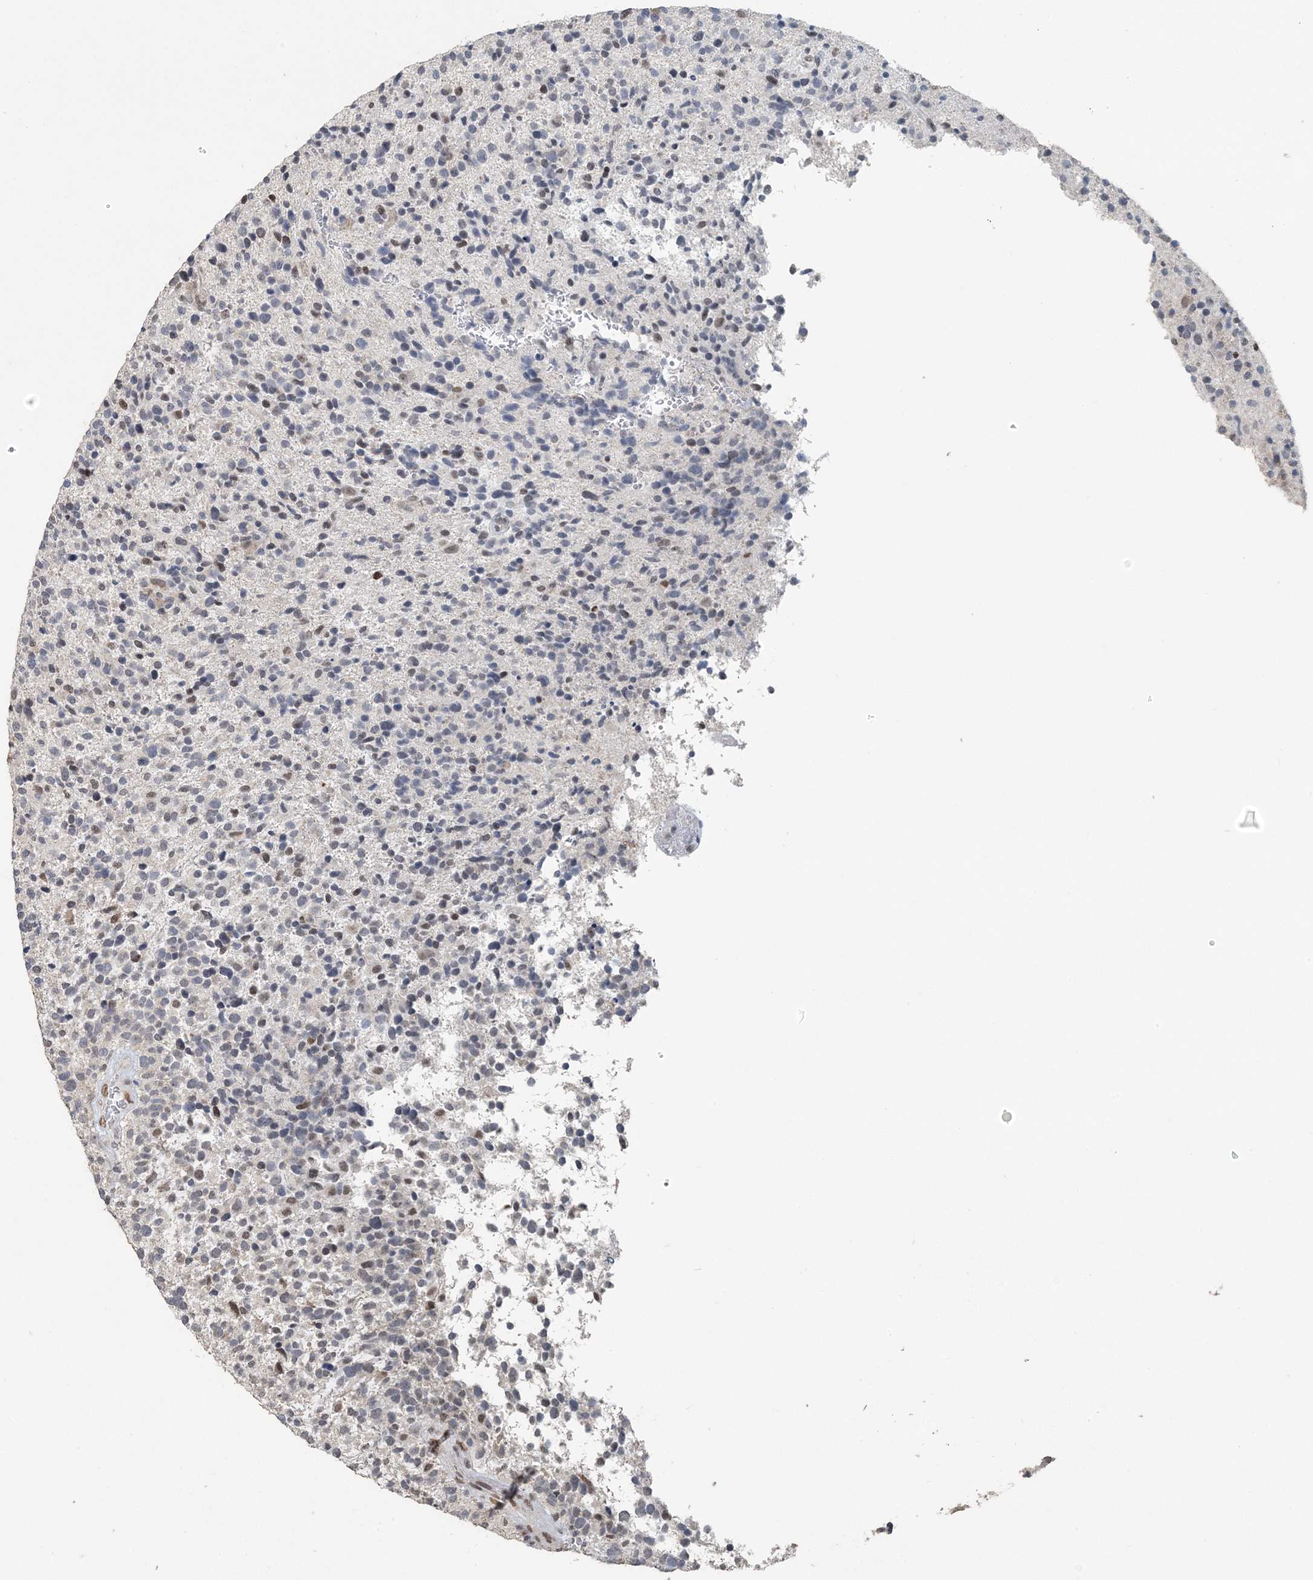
{"staining": {"intensity": "moderate", "quantity": "<25%", "location": "nuclear"}, "tissue": "glioma", "cell_type": "Tumor cells", "image_type": "cancer", "snomed": [{"axis": "morphology", "description": "Glioma, malignant, High grade"}, {"axis": "topography", "description": "Brain"}], "caption": "A brown stain shows moderate nuclear positivity of a protein in human malignant high-grade glioma tumor cells.", "gene": "MBD2", "patient": {"sex": "male", "age": 72}}